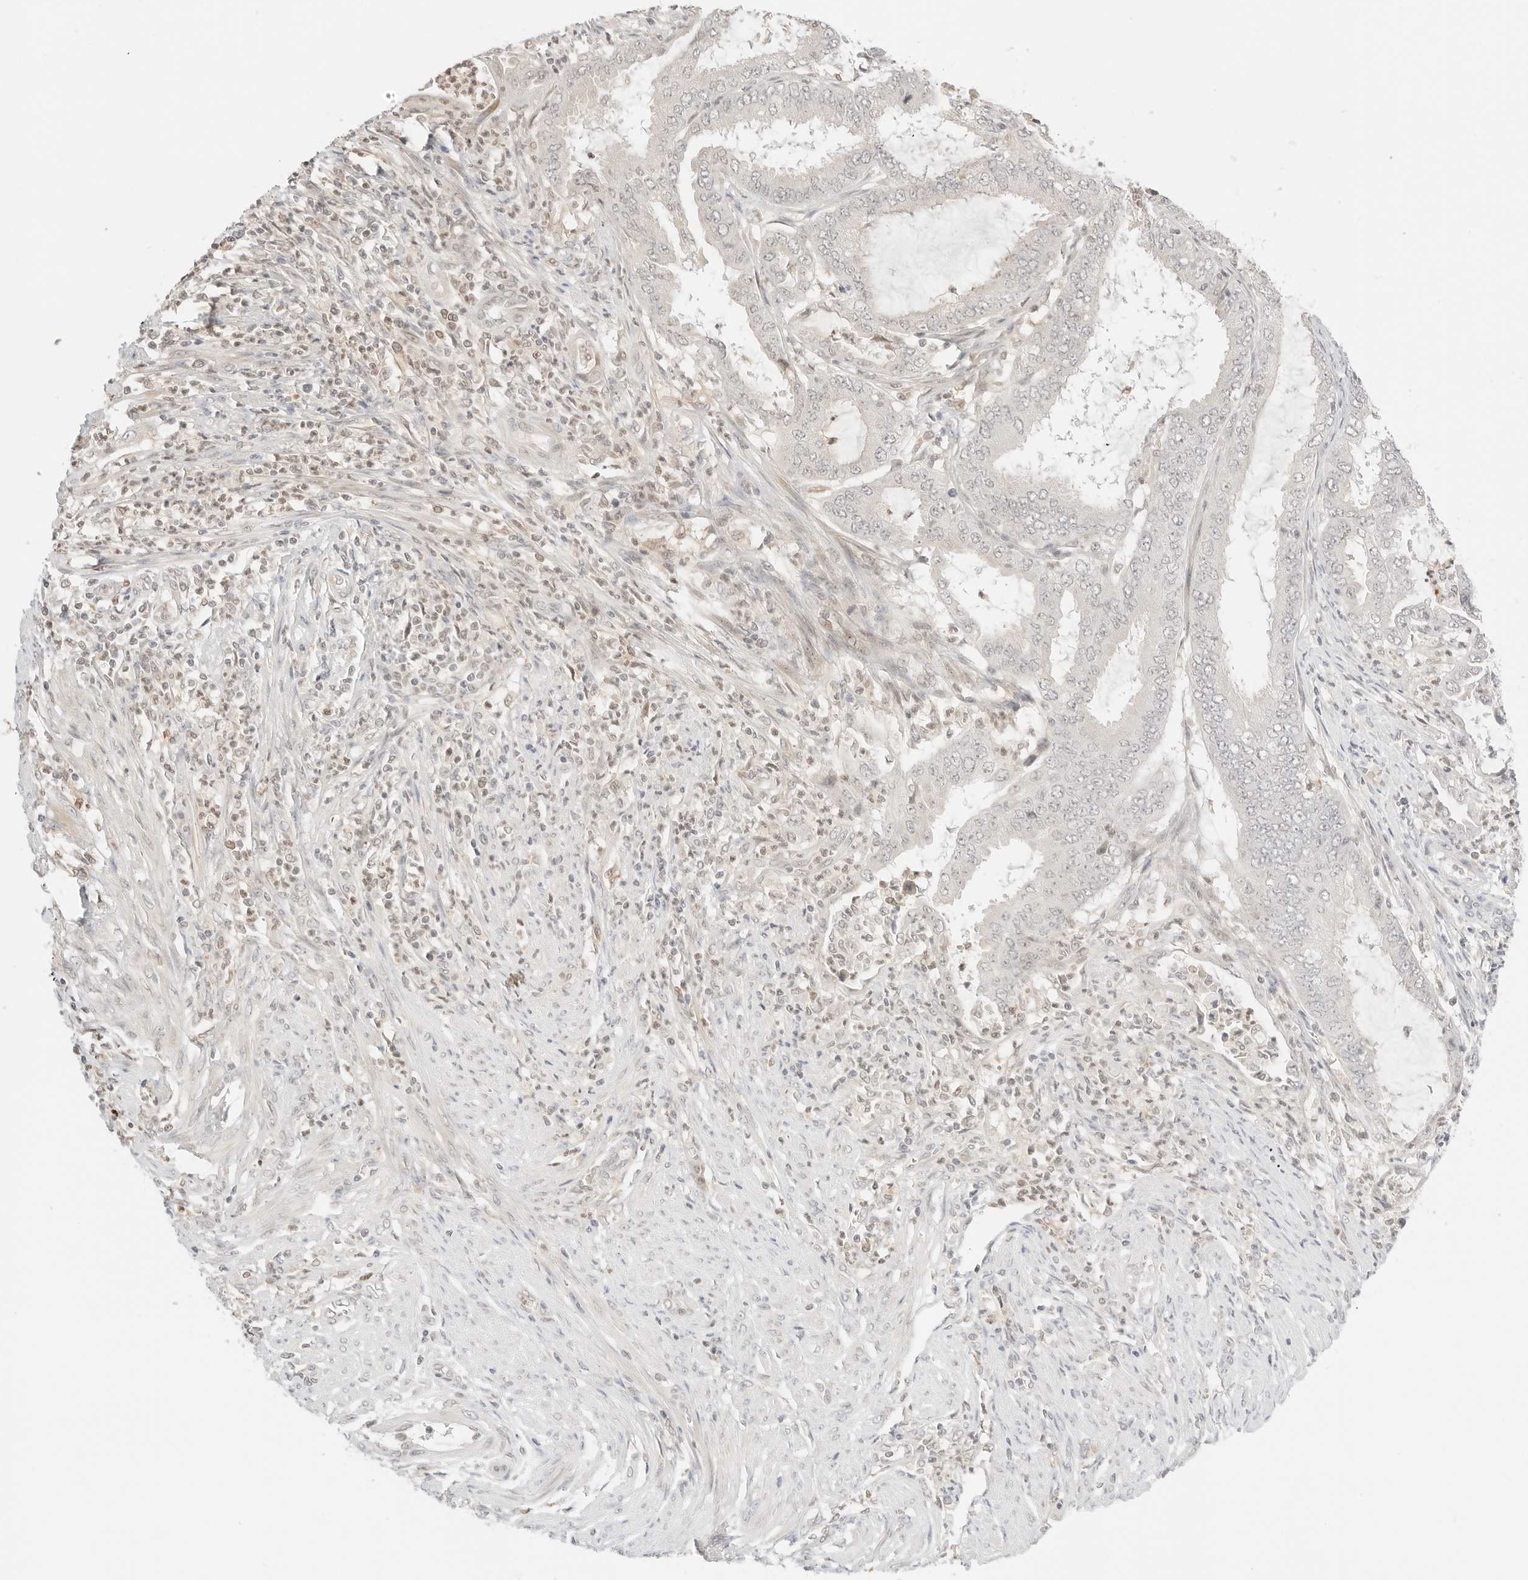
{"staining": {"intensity": "negative", "quantity": "none", "location": "none"}, "tissue": "endometrial cancer", "cell_type": "Tumor cells", "image_type": "cancer", "snomed": [{"axis": "morphology", "description": "Adenocarcinoma, NOS"}, {"axis": "topography", "description": "Endometrium"}], "caption": "This is an IHC image of endometrial adenocarcinoma. There is no expression in tumor cells.", "gene": "RPS6KL1", "patient": {"sex": "female", "age": 51}}